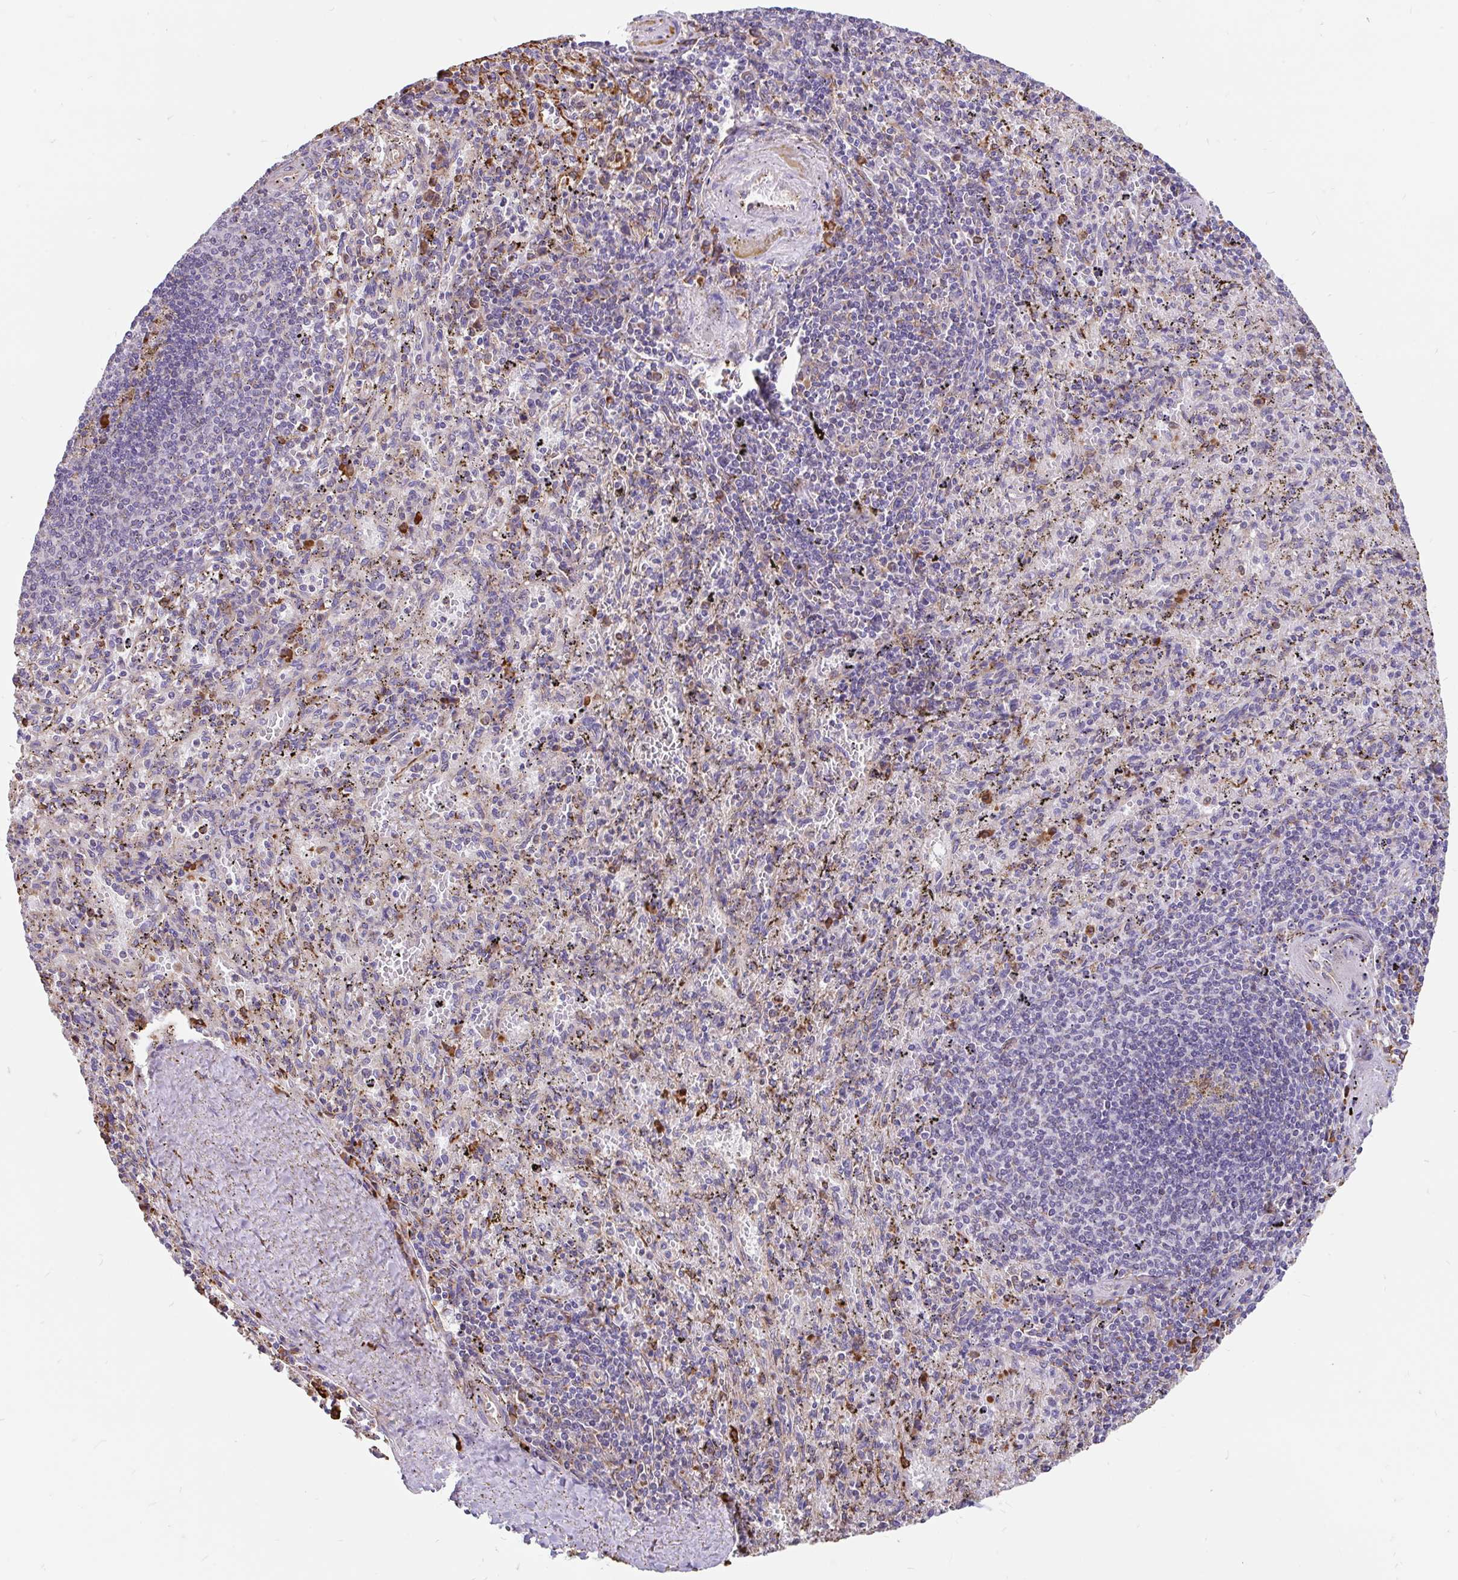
{"staining": {"intensity": "negative", "quantity": "none", "location": "none"}, "tissue": "spleen", "cell_type": "Cells in red pulp", "image_type": "normal", "snomed": [{"axis": "morphology", "description": "Normal tissue, NOS"}, {"axis": "topography", "description": "Spleen"}], "caption": "Histopathology image shows no significant protein expression in cells in red pulp of benign spleen. (Immunohistochemistry (ihc), brightfield microscopy, high magnification).", "gene": "EML5", "patient": {"sex": "male", "age": 57}}